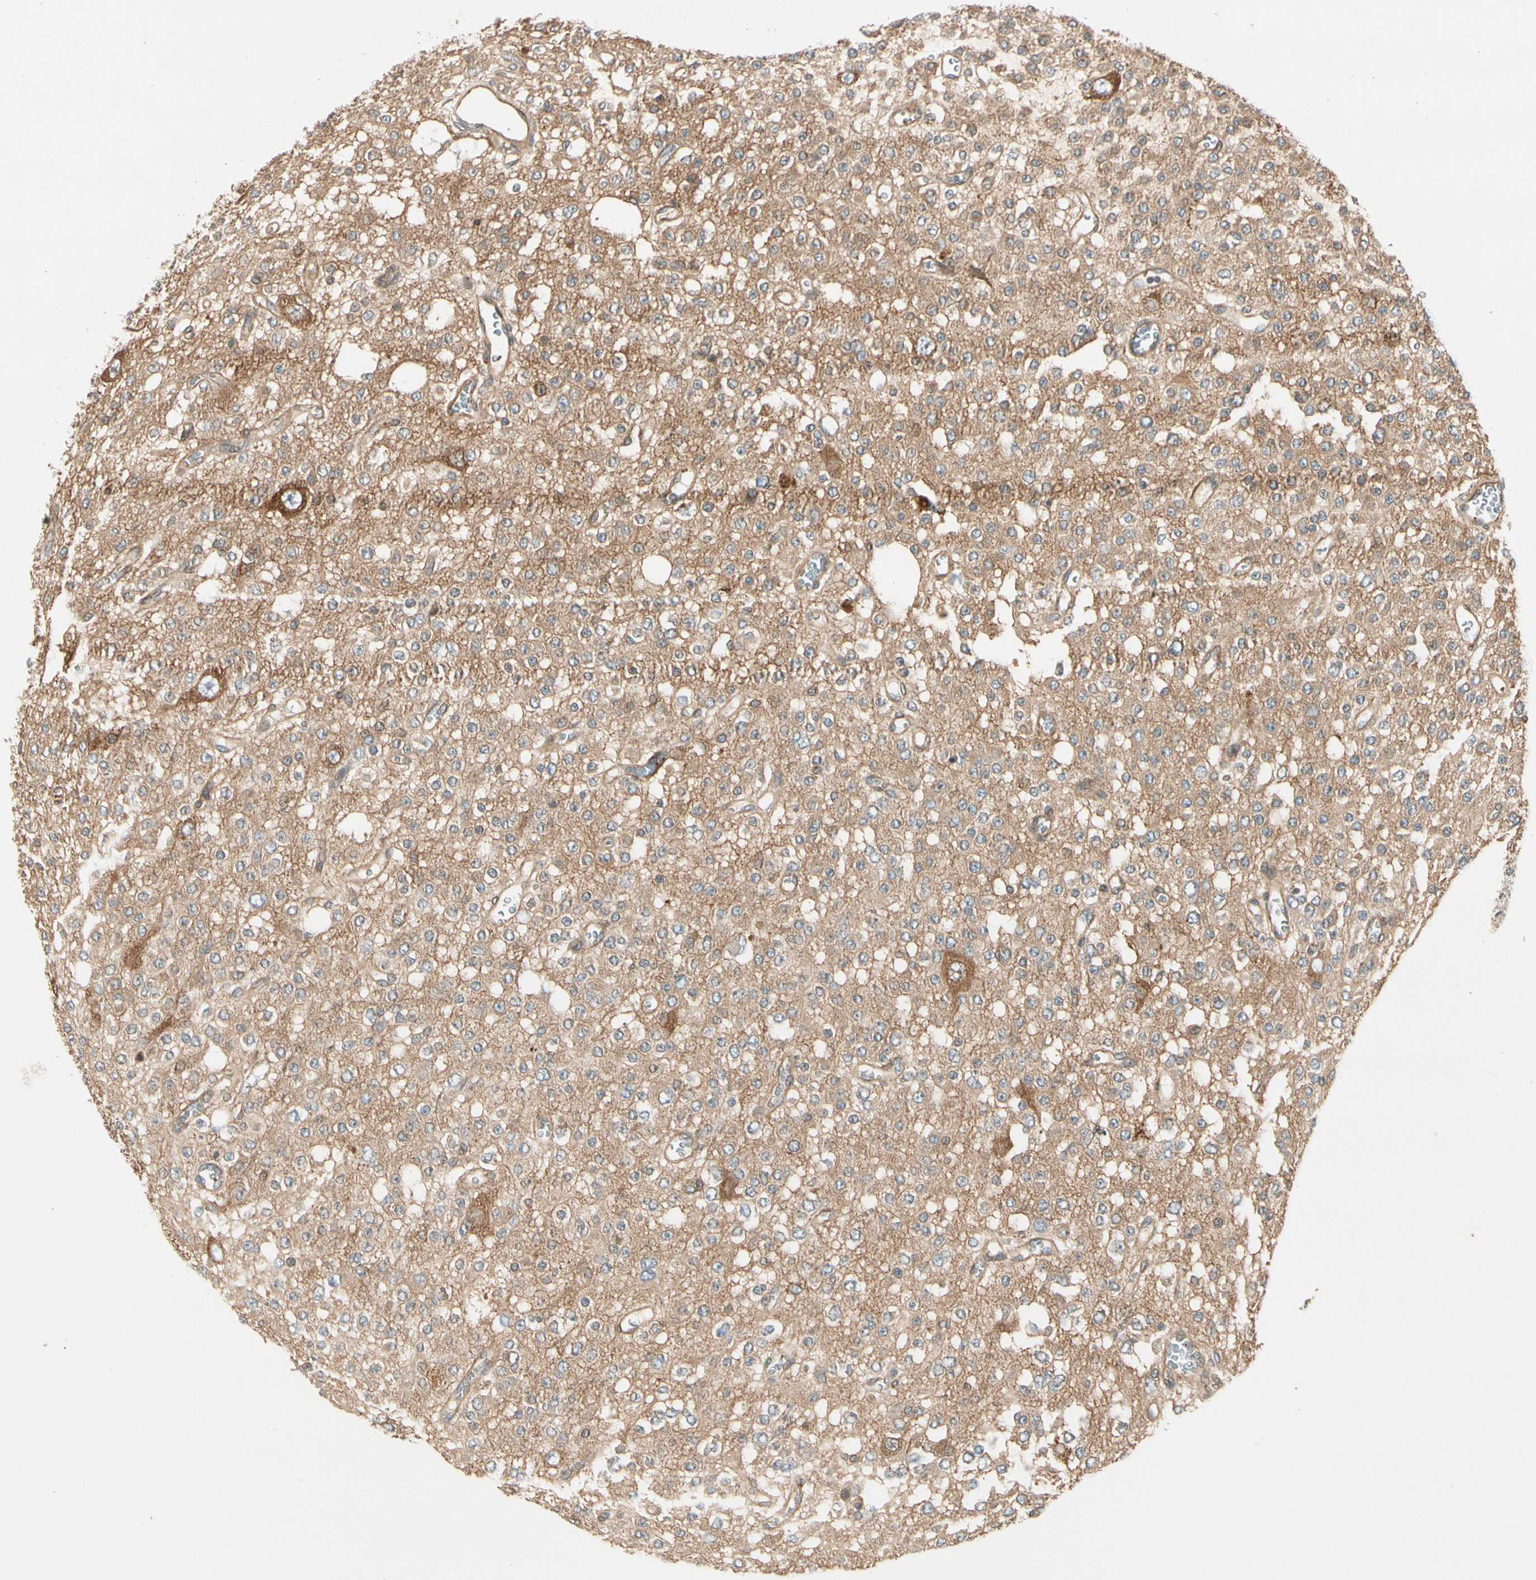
{"staining": {"intensity": "weak", "quantity": "25%-75%", "location": "cytoplasmic/membranous"}, "tissue": "glioma", "cell_type": "Tumor cells", "image_type": "cancer", "snomed": [{"axis": "morphology", "description": "Glioma, malignant, Low grade"}, {"axis": "topography", "description": "Brain"}], "caption": "Immunohistochemistry (IHC) staining of low-grade glioma (malignant), which reveals low levels of weak cytoplasmic/membranous staining in approximately 25%-75% of tumor cells indicating weak cytoplasmic/membranous protein staining. The staining was performed using DAB (3,3'-diaminobenzidine) (brown) for protein detection and nuclei were counterstained in hematoxylin (blue).", "gene": "ROCK2", "patient": {"sex": "male", "age": 38}}